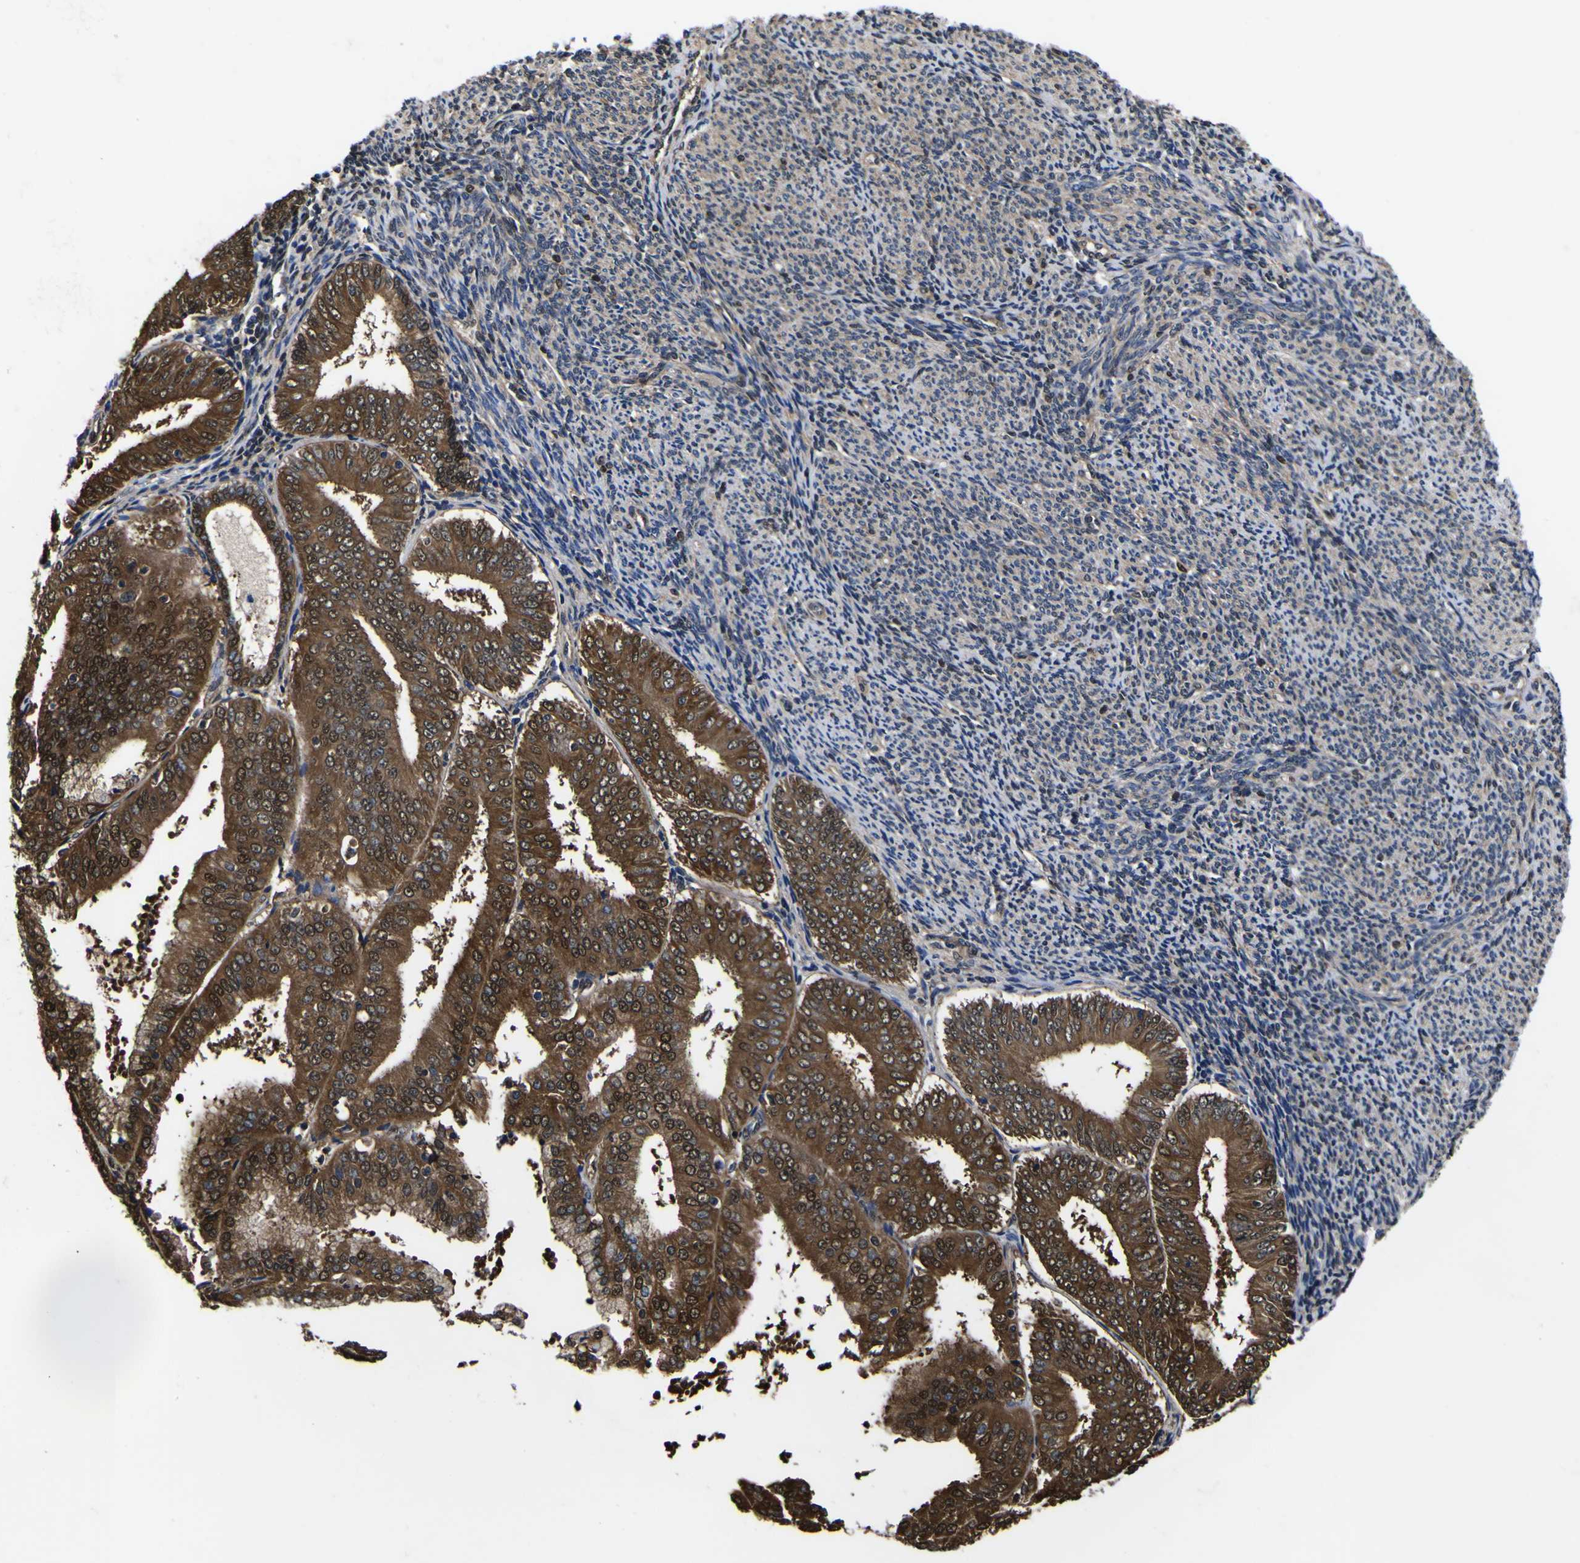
{"staining": {"intensity": "strong", "quantity": ">75%", "location": "cytoplasmic/membranous,nuclear"}, "tissue": "endometrial cancer", "cell_type": "Tumor cells", "image_type": "cancer", "snomed": [{"axis": "morphology", "description": "Adenocarcinoma, NOS"}, {"axis": "topography", "description": "Endometrium"}], "caption": "Immunohistochemistry staining of adenocarcinoma (endometrial), which reveals high levels of strong cytoplasmic/membranous and nuclear expression in about >75% of tumor cells indicating strong cytoplasmic/membranous and nuclear protein expression. The staining was performed using DAB (3,3'-diaminobenzidine) (brown) for protein detection and nuclei were counterstained in hematoxylin (blue).", "gene": "FAM110B", "patient": {"sex": "female", "age": 63}}